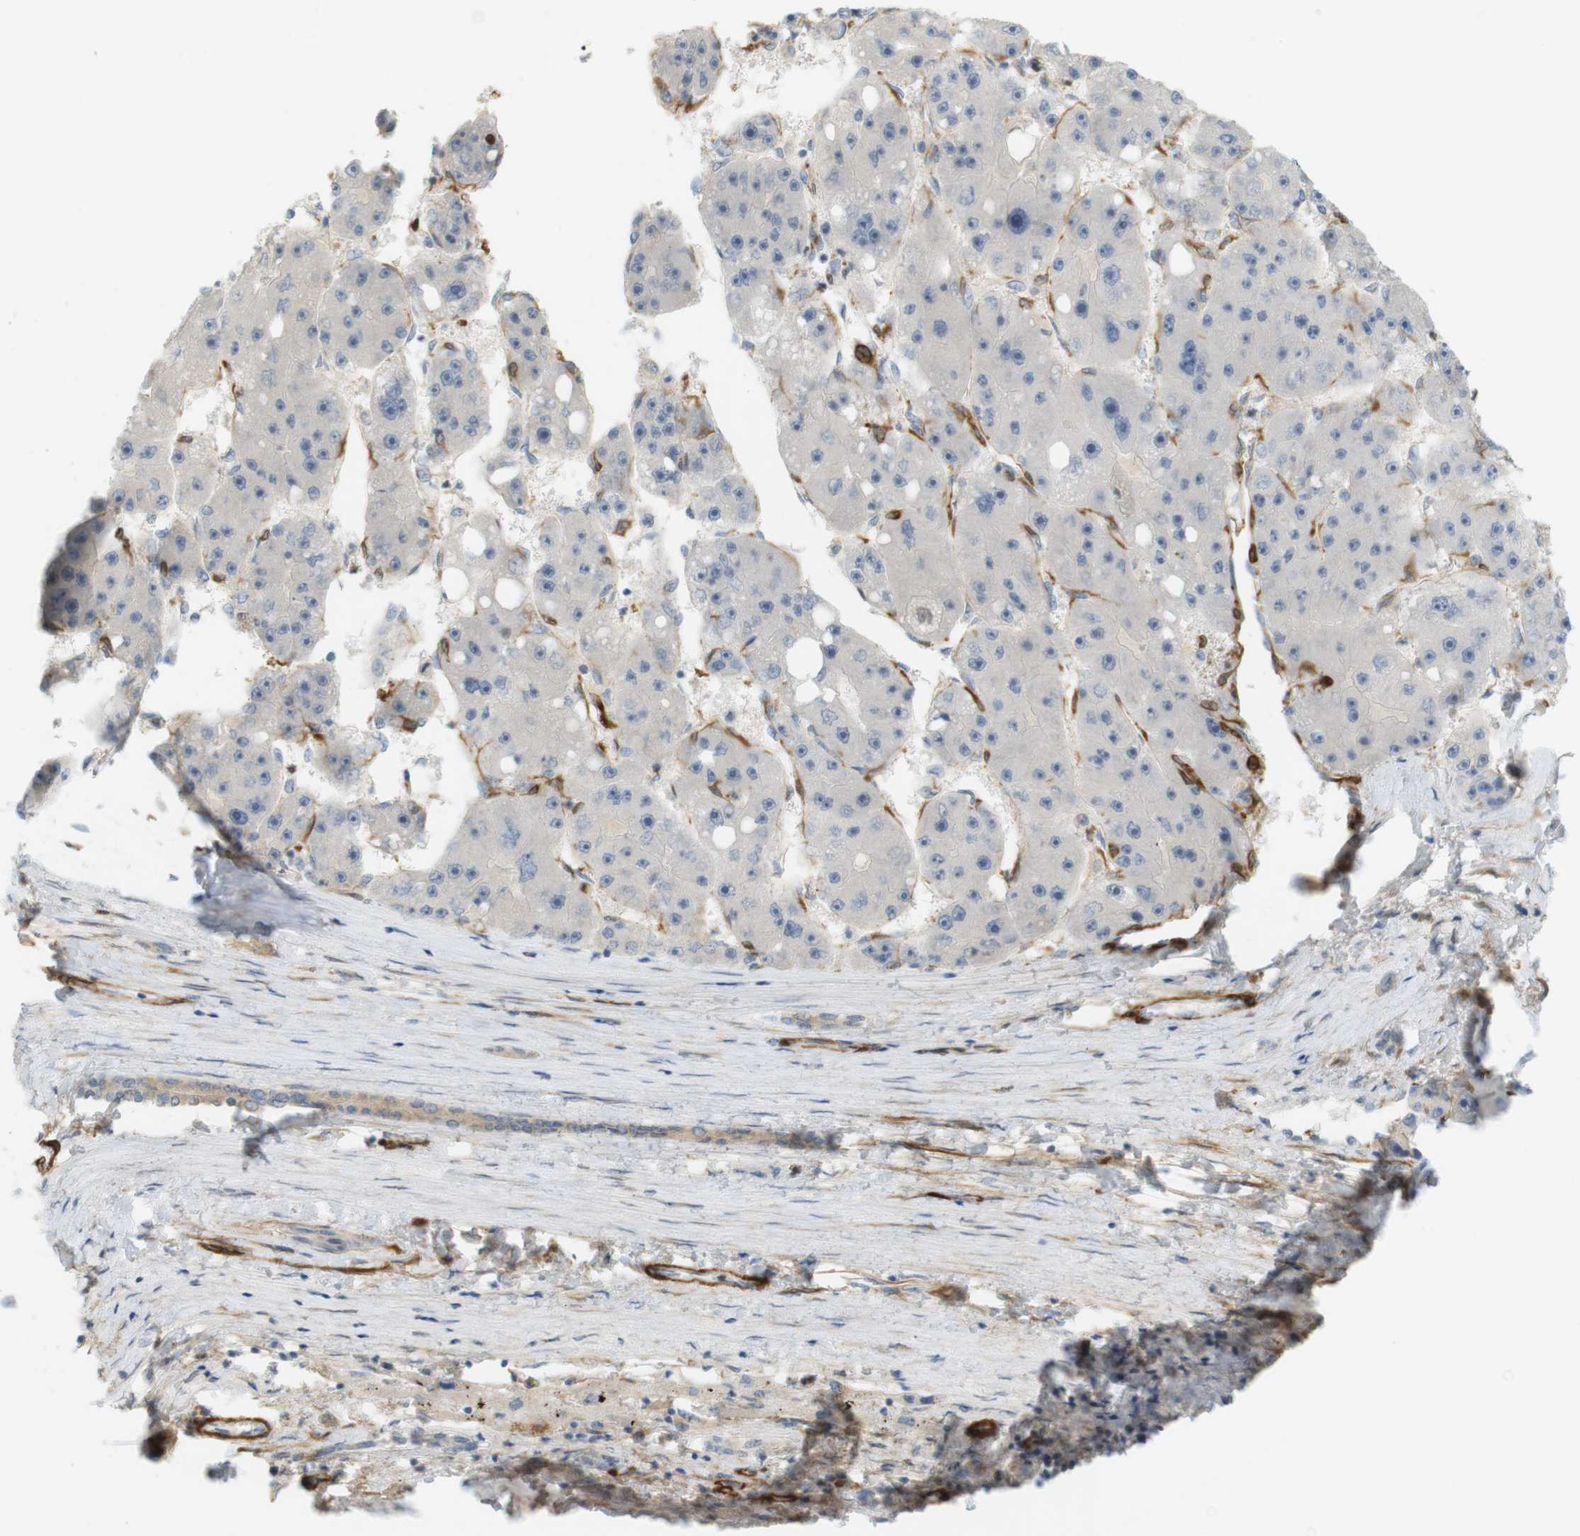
{"staining": {"intensity": "negative", "quantity": "none", "location": "none"}, "tissue": "liver cancer", "cell_type": "Tumor cells", "image_type": "cancer", "snomed": [{"axis": "morphology", "description": "Carcinoma, Hepatocellular, NOS"}, {"axis": "topography", "description": "Liver"}], "caption": "DAB immunohistochemical staining of liver cancer (hepatocellular carcinoma) displays no significant positivity in tumor cells. Brightfield microscopy of IHC stained with DAB (3,3'-diaminobenzidine) (brown) and hematoxylin (blue), captured at high magnification.", "gene": "PDE3A", "patient": {"sex": "female", "age": 61}}